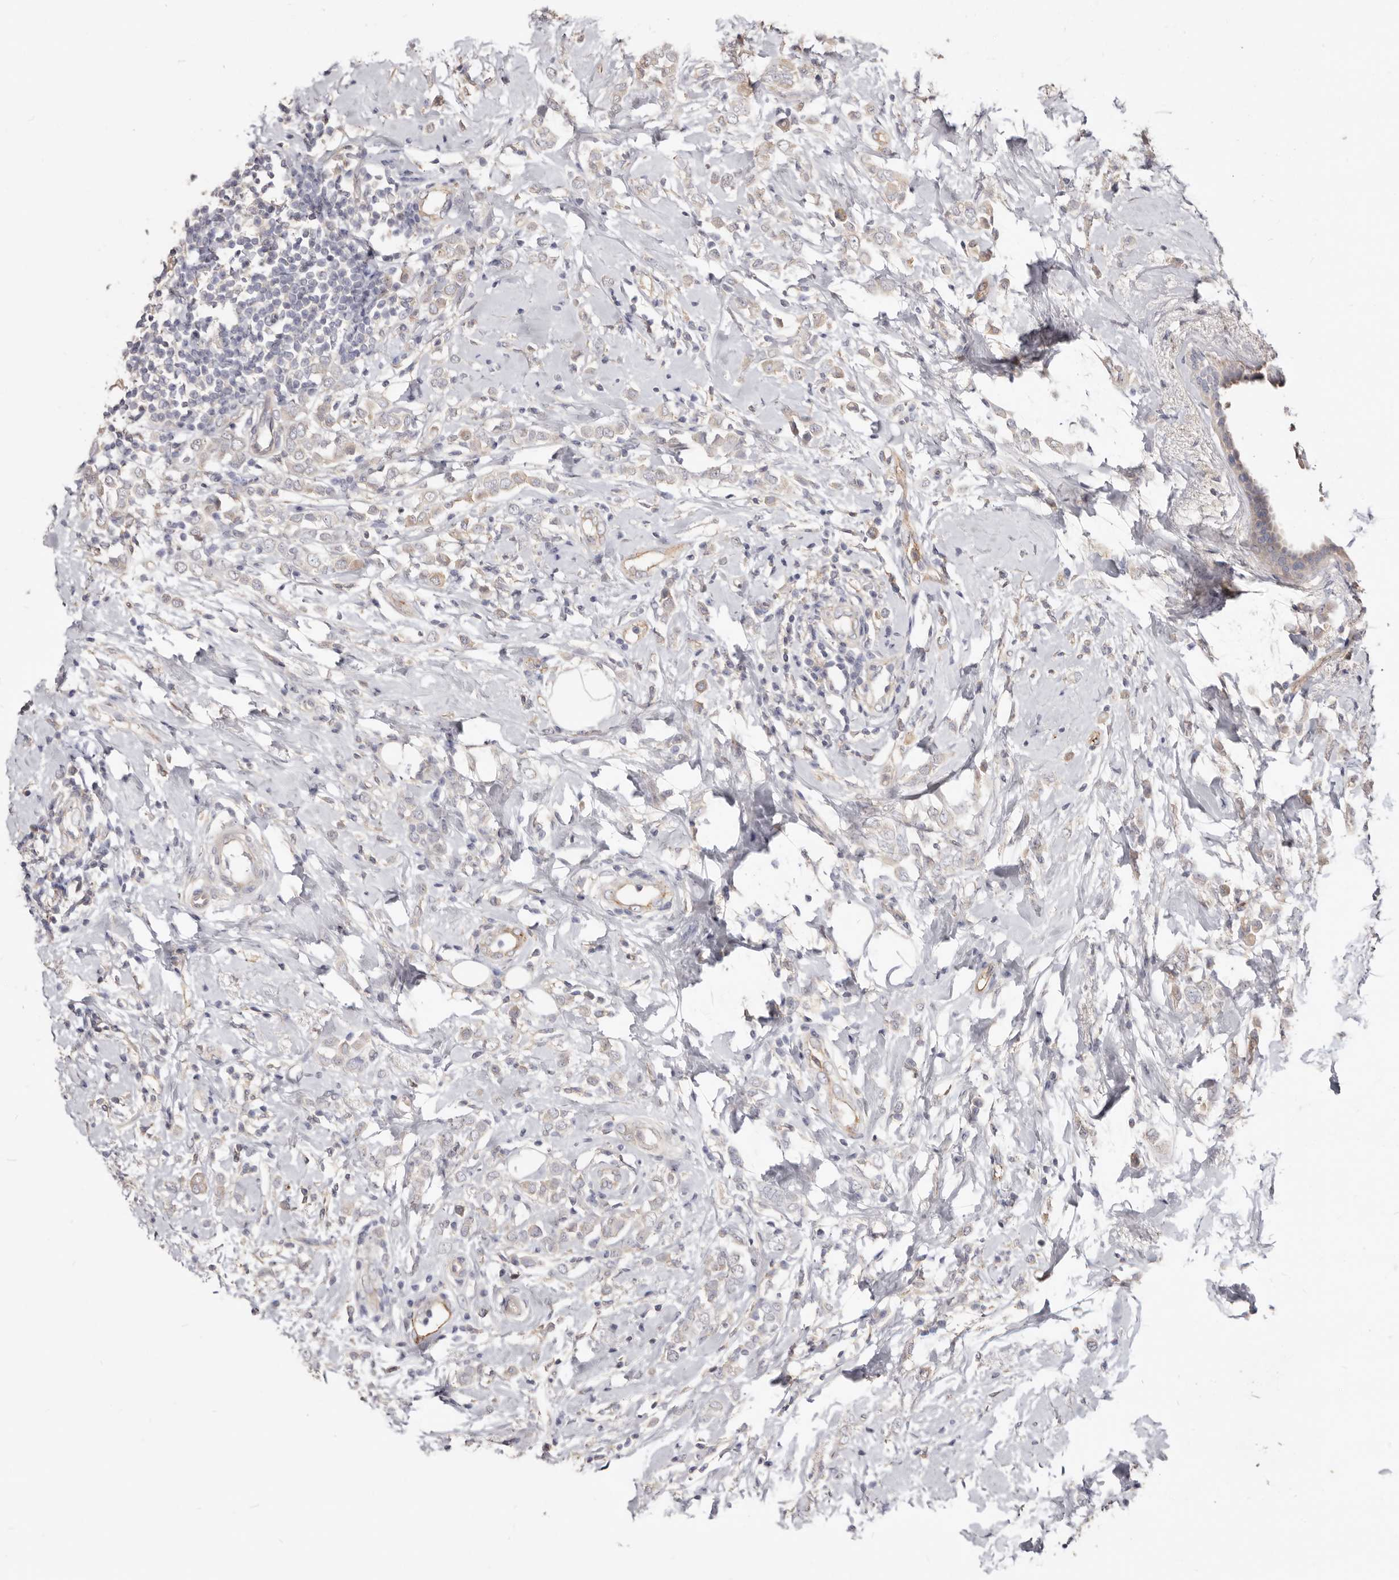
{"staining": {"intensity": "negative", "quantity": "none", "location": "none"}, "tissue": "breast cancer", "cell_type": "Tumor cells", "image_type": "cancer", "snomed": [{"axis": "morphology", "description": "Lobular carcinoma"}, {"axis": "topography", "description": "Breast"}], "caption": "This is an immunohistochemistry (IHC) micrograph of human breast cancer (lobular carcinoma). There is no positivity in tumor cells.", "gene": "LRRC25", "patient": {"sex": "female", "age": 47}}